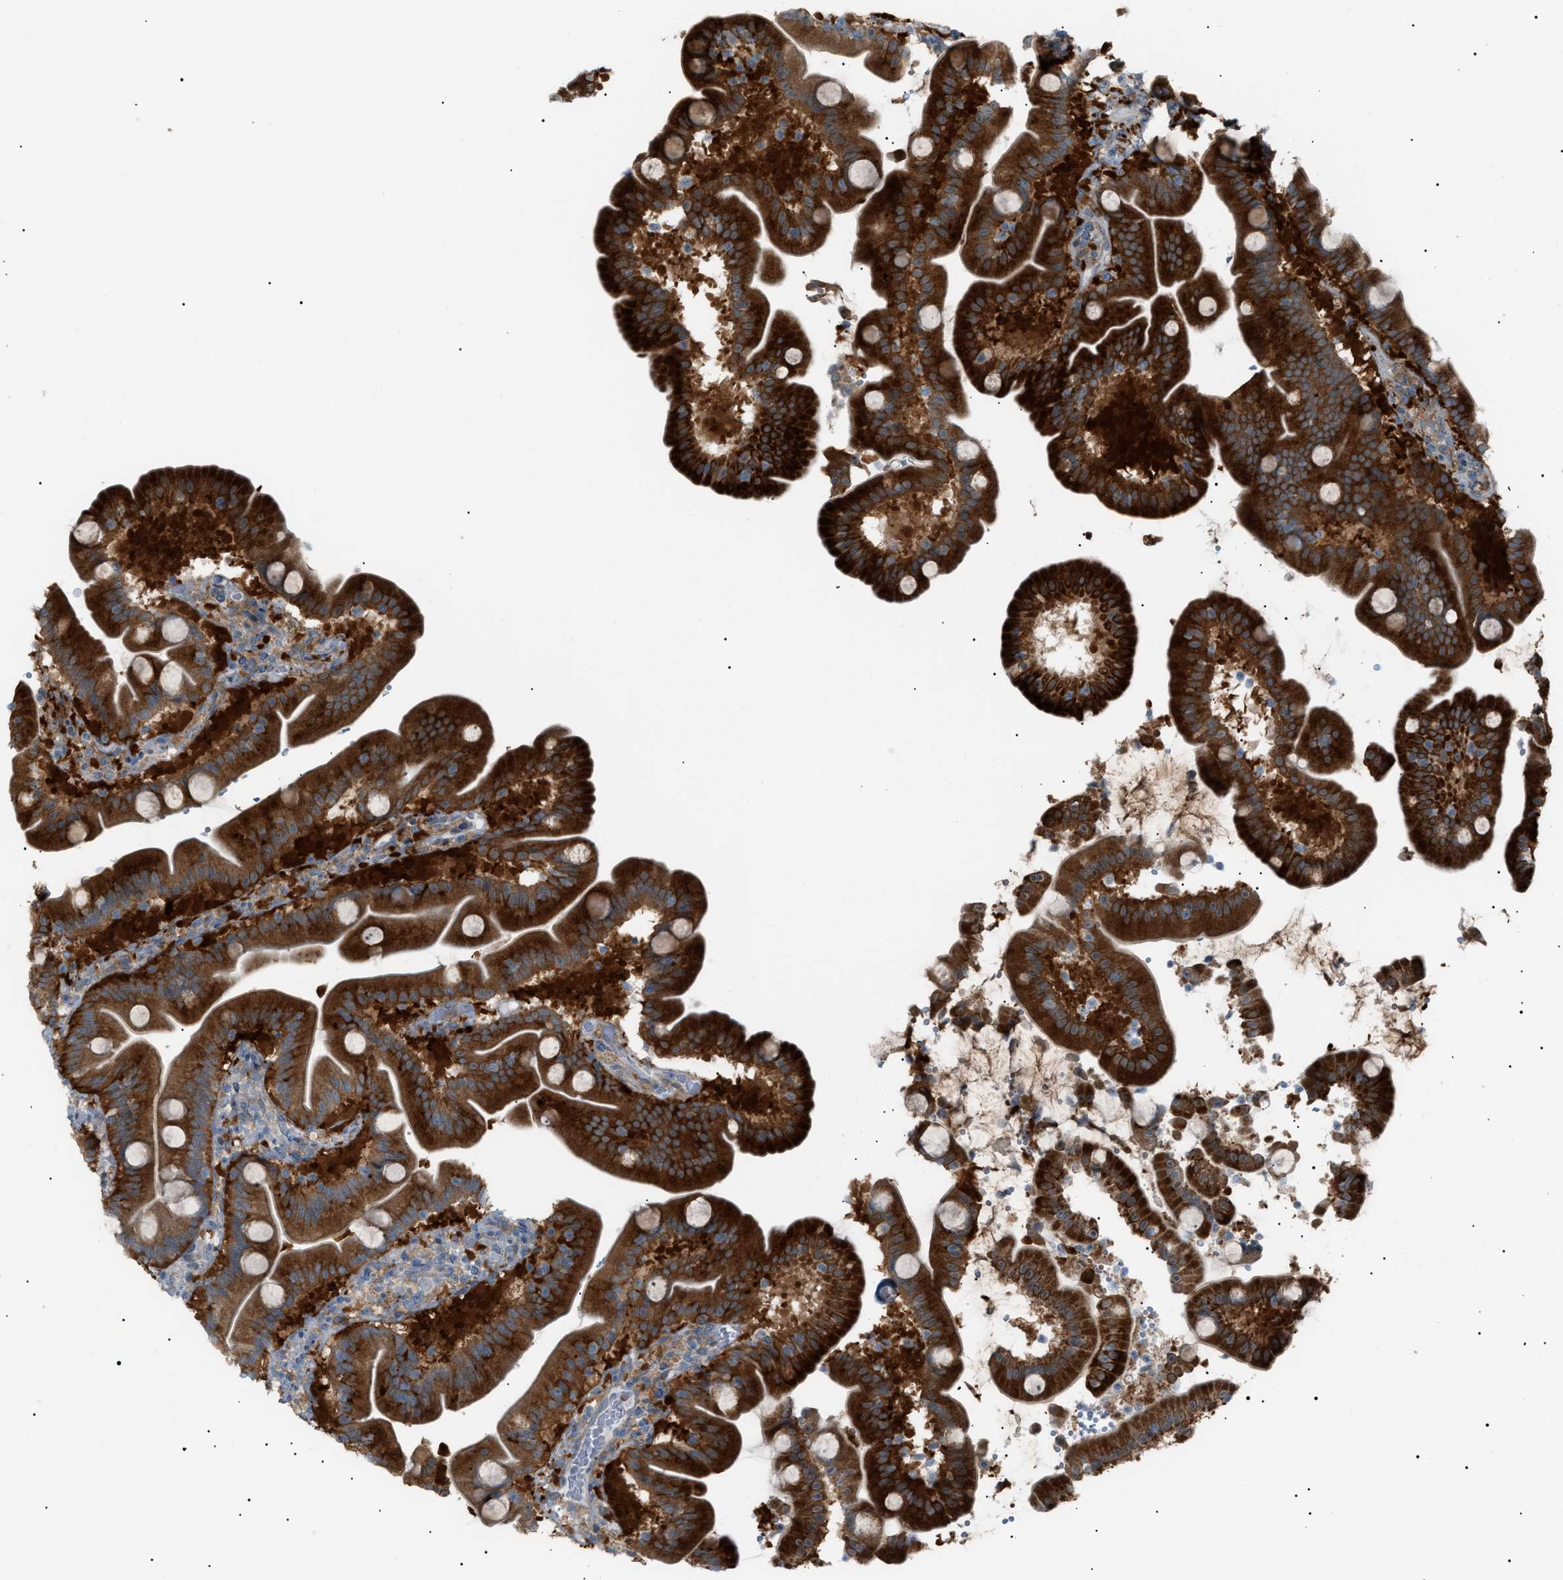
{"staining": {"intensity": "strong", "quantity": ">75%", "location": "cytoplasmic/membranous"}, "tissue": "duodenum", "cell_type": "Glandular cells", "image_type": "normal", "snomed": [{"axis": "morphology", "description": "Normal tissue, NOS"}, {"axis": "topography", "description": "Duodenum"}], "caption": "IHC photomicrograph of normal human duodenum stained for a protein (brown), which reveals high levels of strong cytoplasmic/membranous staining in about >75% of glandular cells.", "gene": "LPIN2", "patient": {"sex": "male", "age": 54}}